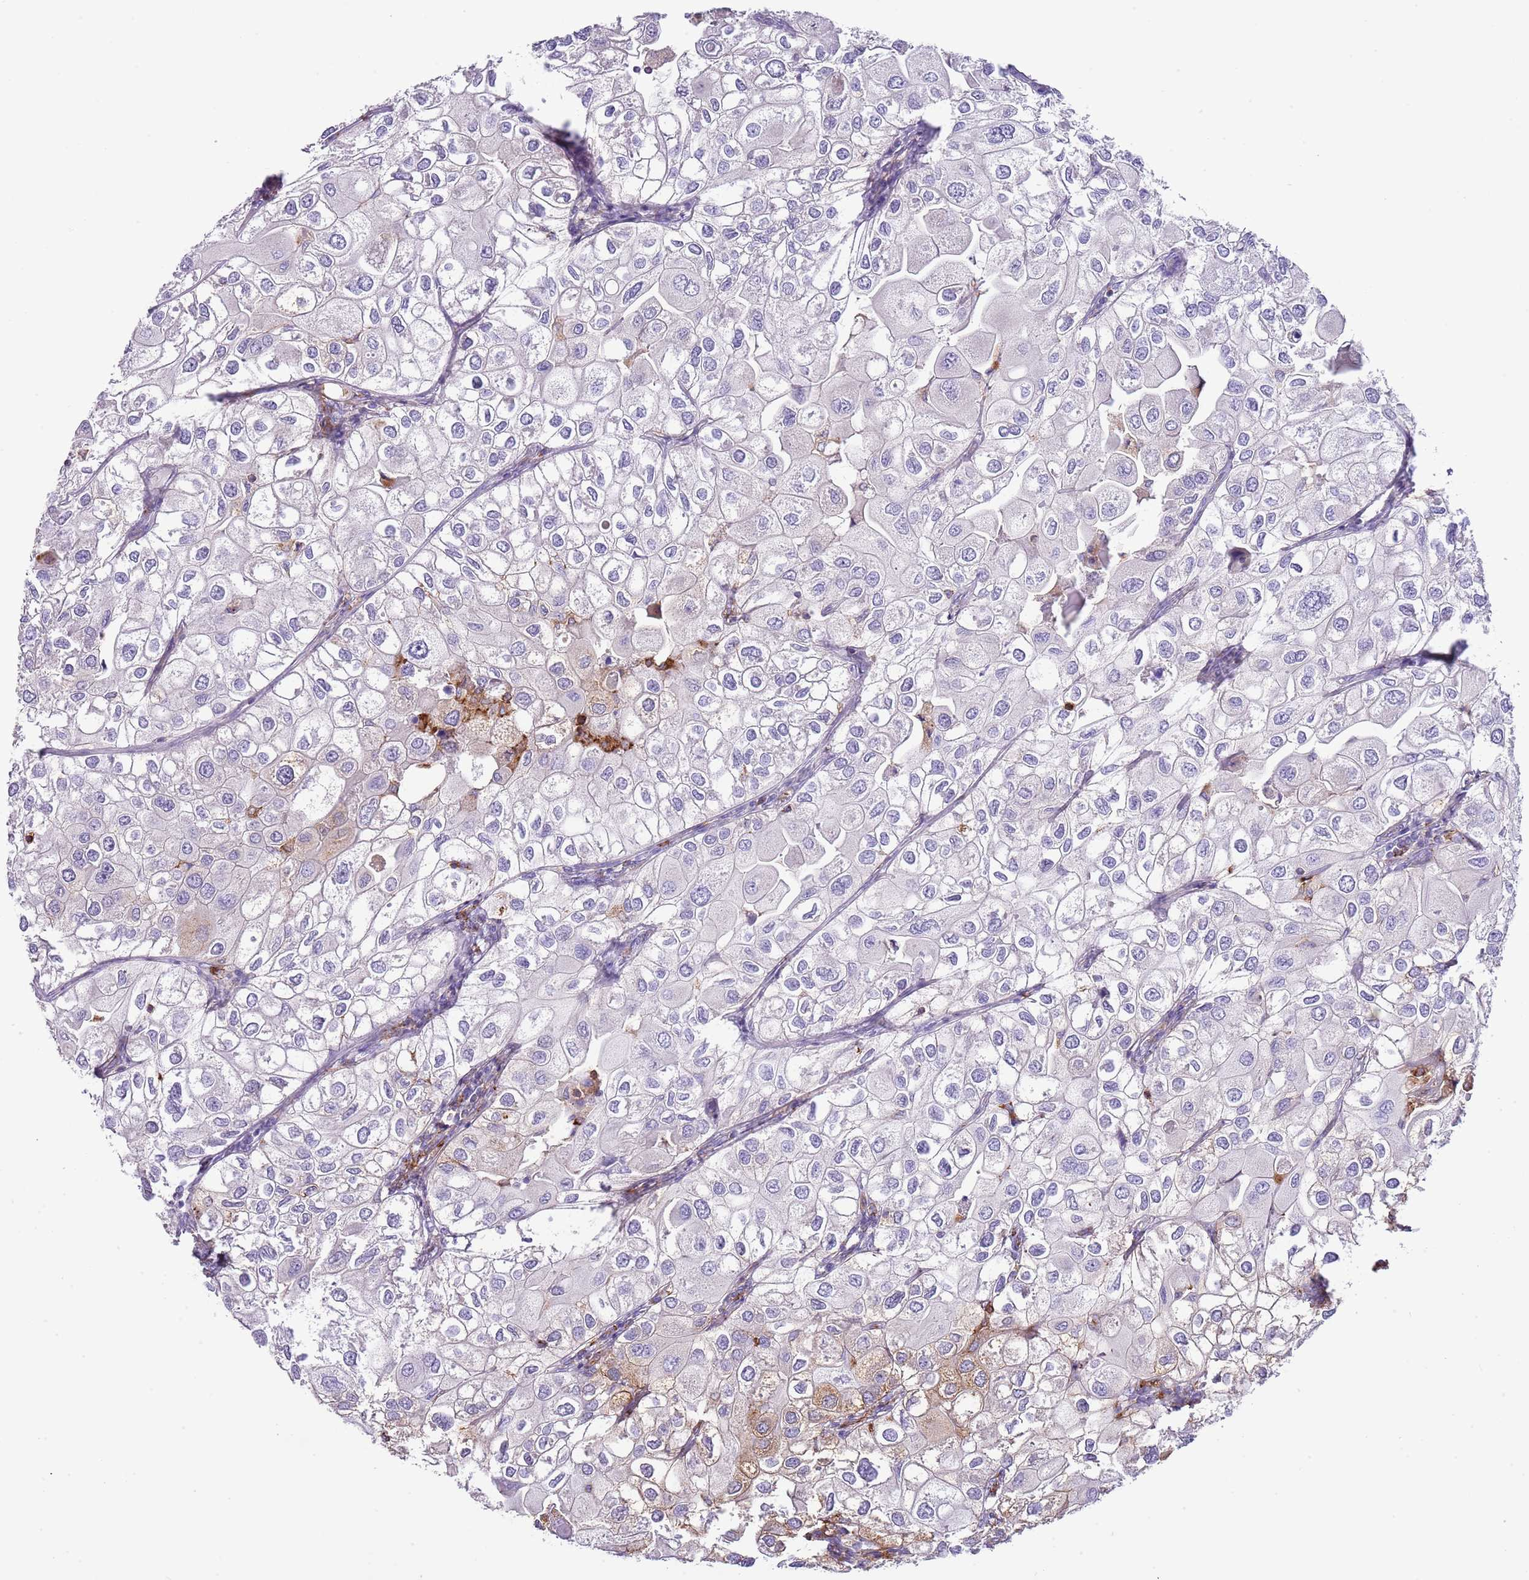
{"staining": {"intensity": "negative", "quantity": "none", "location": "none"}, "tissue": "urothelial cancer", "cell_type": "Tumor cells", "image_type": "cancer", "snomed": [{"axis": "morphology", "description": "Urothelial carcinoma, High grade"}, {"axis": "topography", "description": "Urinary bladder"}], "caption": "Histopathology image shows no protein positivity in tumor cells of urothelial cancer tissue.", "gene": "ABHD17A", "patient": {"sex": "male", "age": 64}}